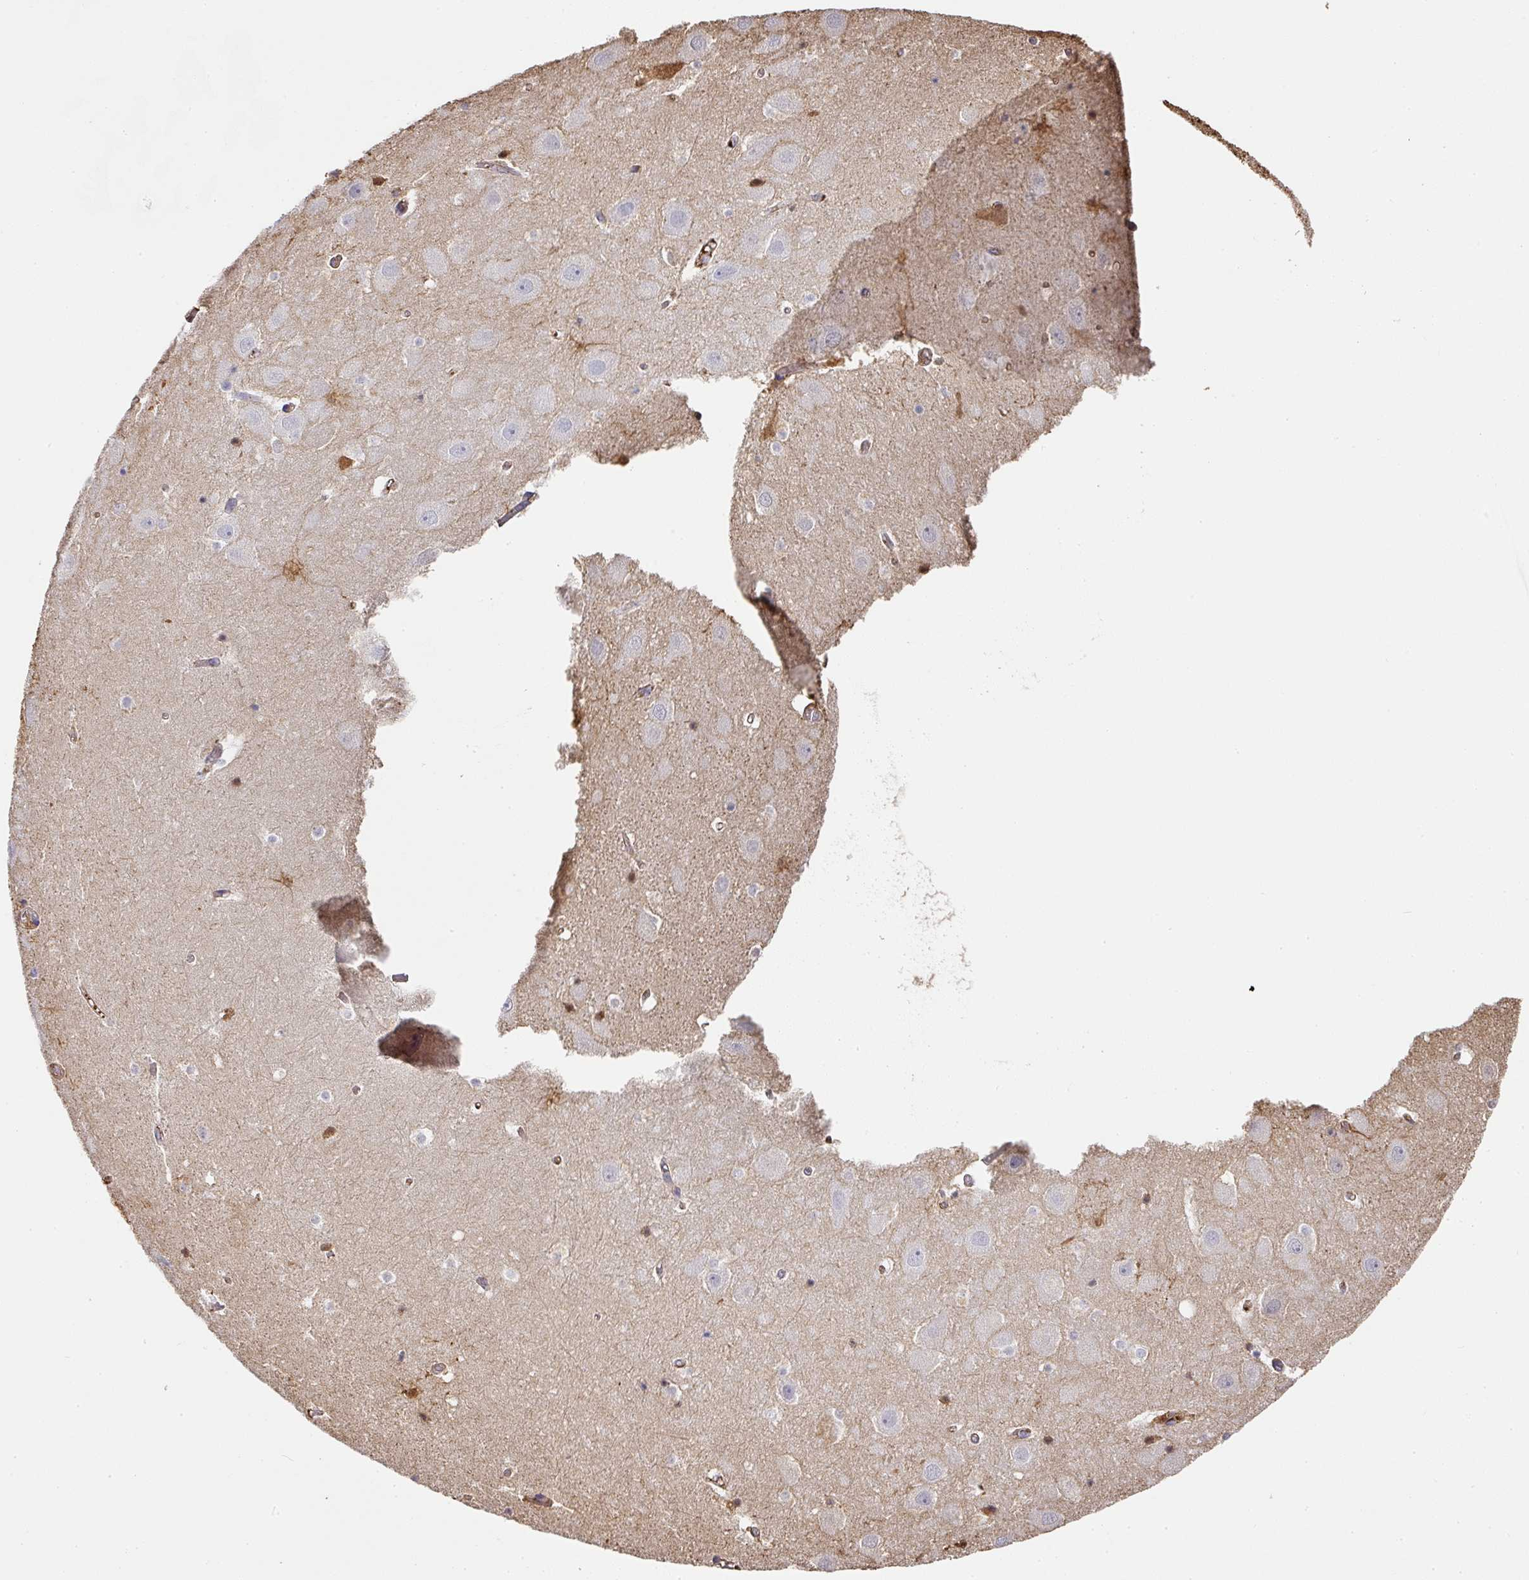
{"staining": {"intensity": "negative", "quantity": "none", "location": "none"}, "tissue": "hippocampus", "cell_type": "Glial cells", "image_type": "normal", "snomed": [{"axis": "morphology", "description": "Normal tissue, NOS"}, {"axis": "topography", "description": "Hippocampus"}], "caption": "Immunohistochemical staining of benign hippocampus demonstrates no significant expression in glial cells.", "gene": "ALB", "patient": {"sex": "female", "age": 52}}